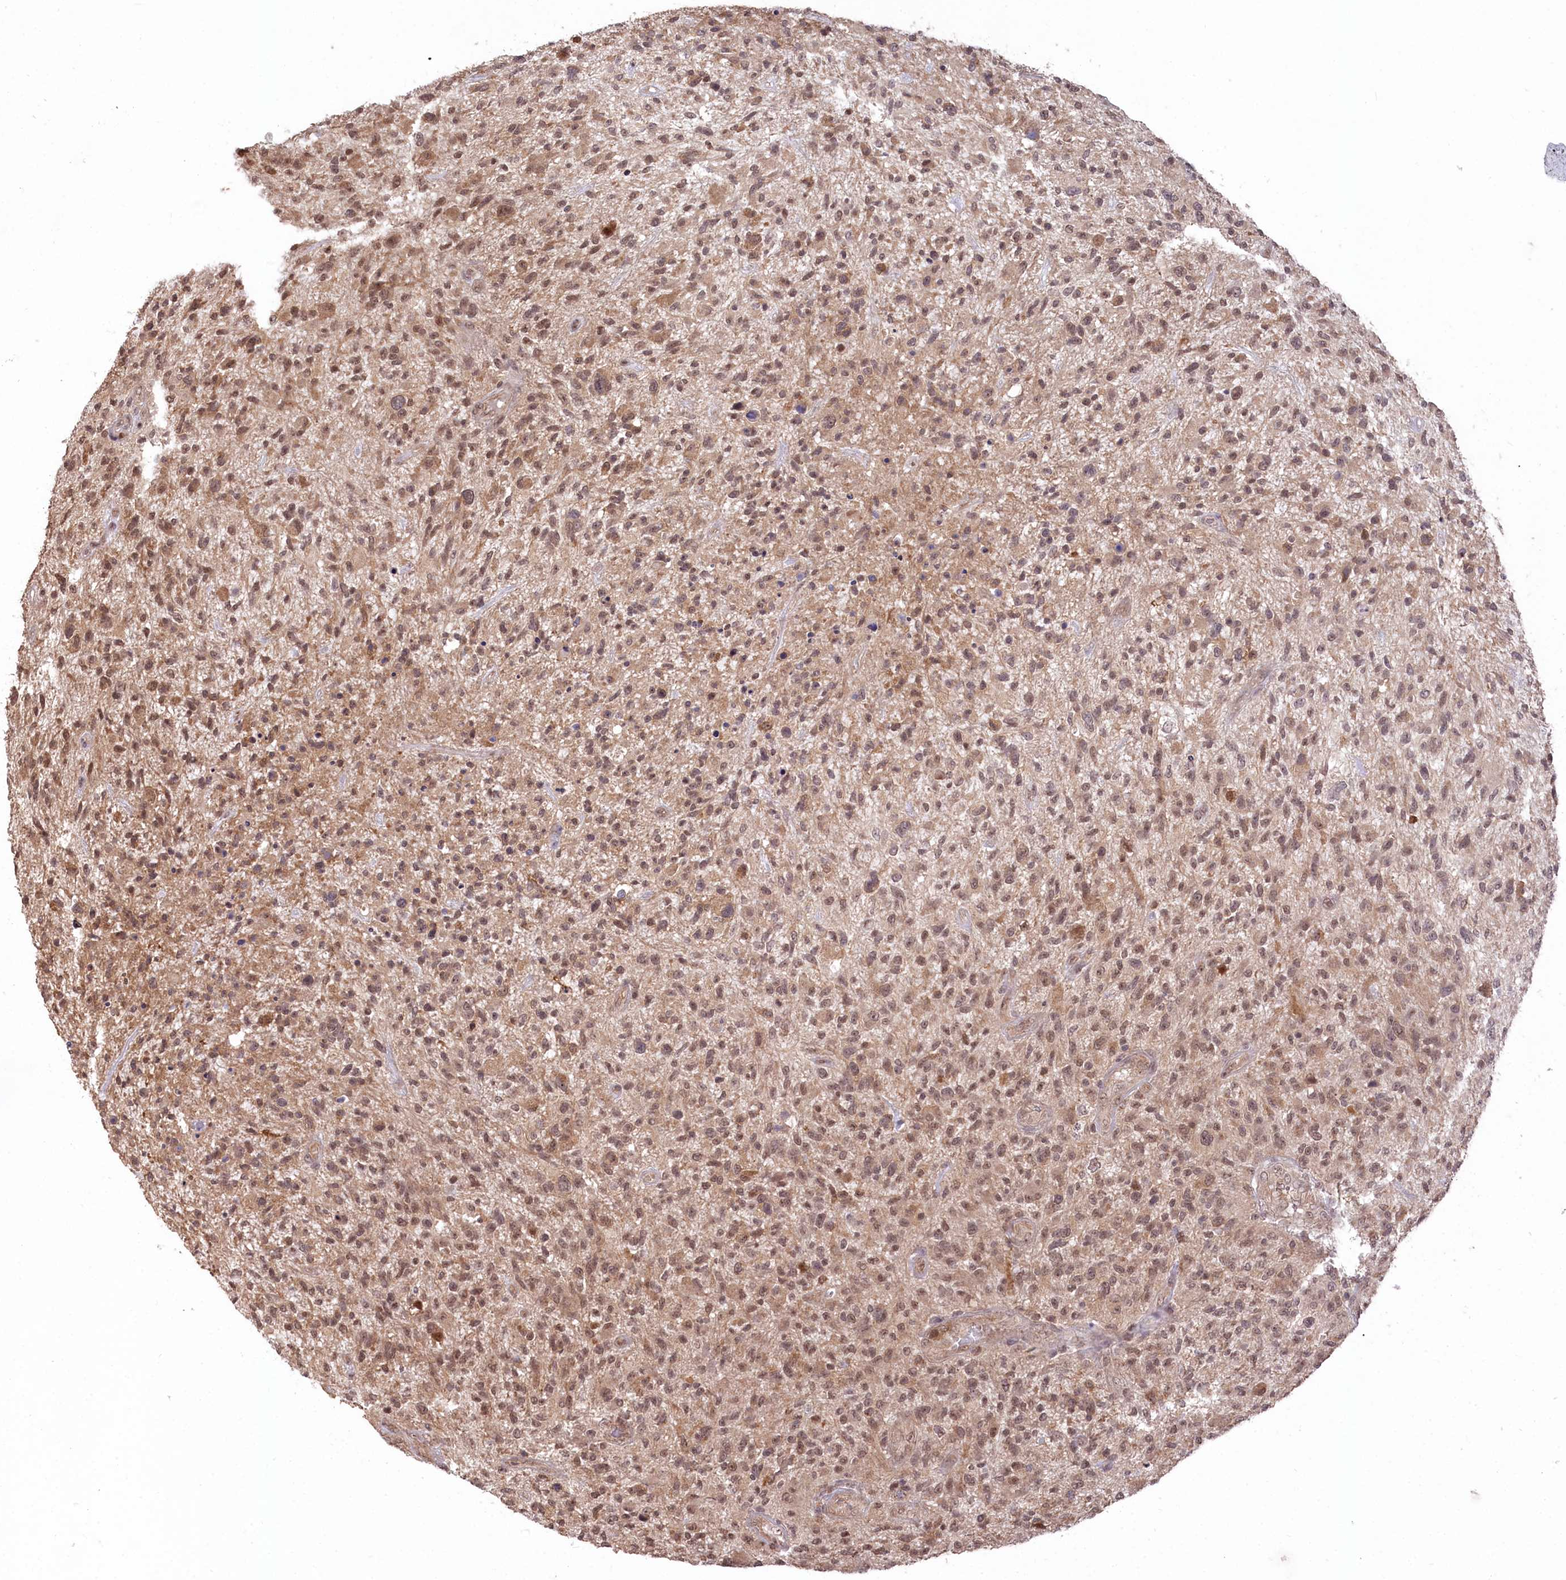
{"staining": {"intensity": "moderate", "quantity": ">75%", "location": "nuclear"}, "tissue": "glioma", "cell_type": "Tumor cells", "image_type": "cancer", "snomed": [{"axis": "morphology", "description": "Glioma, malignant, High grade"}, {"axis": "topography", "description": "Brain"}], "caption": "The photomicrograph demonstrates a brown stain indicating the presence of a protein in the nuclear of tumor cells in malignant glioma (high-grade). Ihc stains the protein of interest in brown and the nuclei are stained blue.", "gene": "CCSER2", "patient": {"sex": "male", "age": 47}}